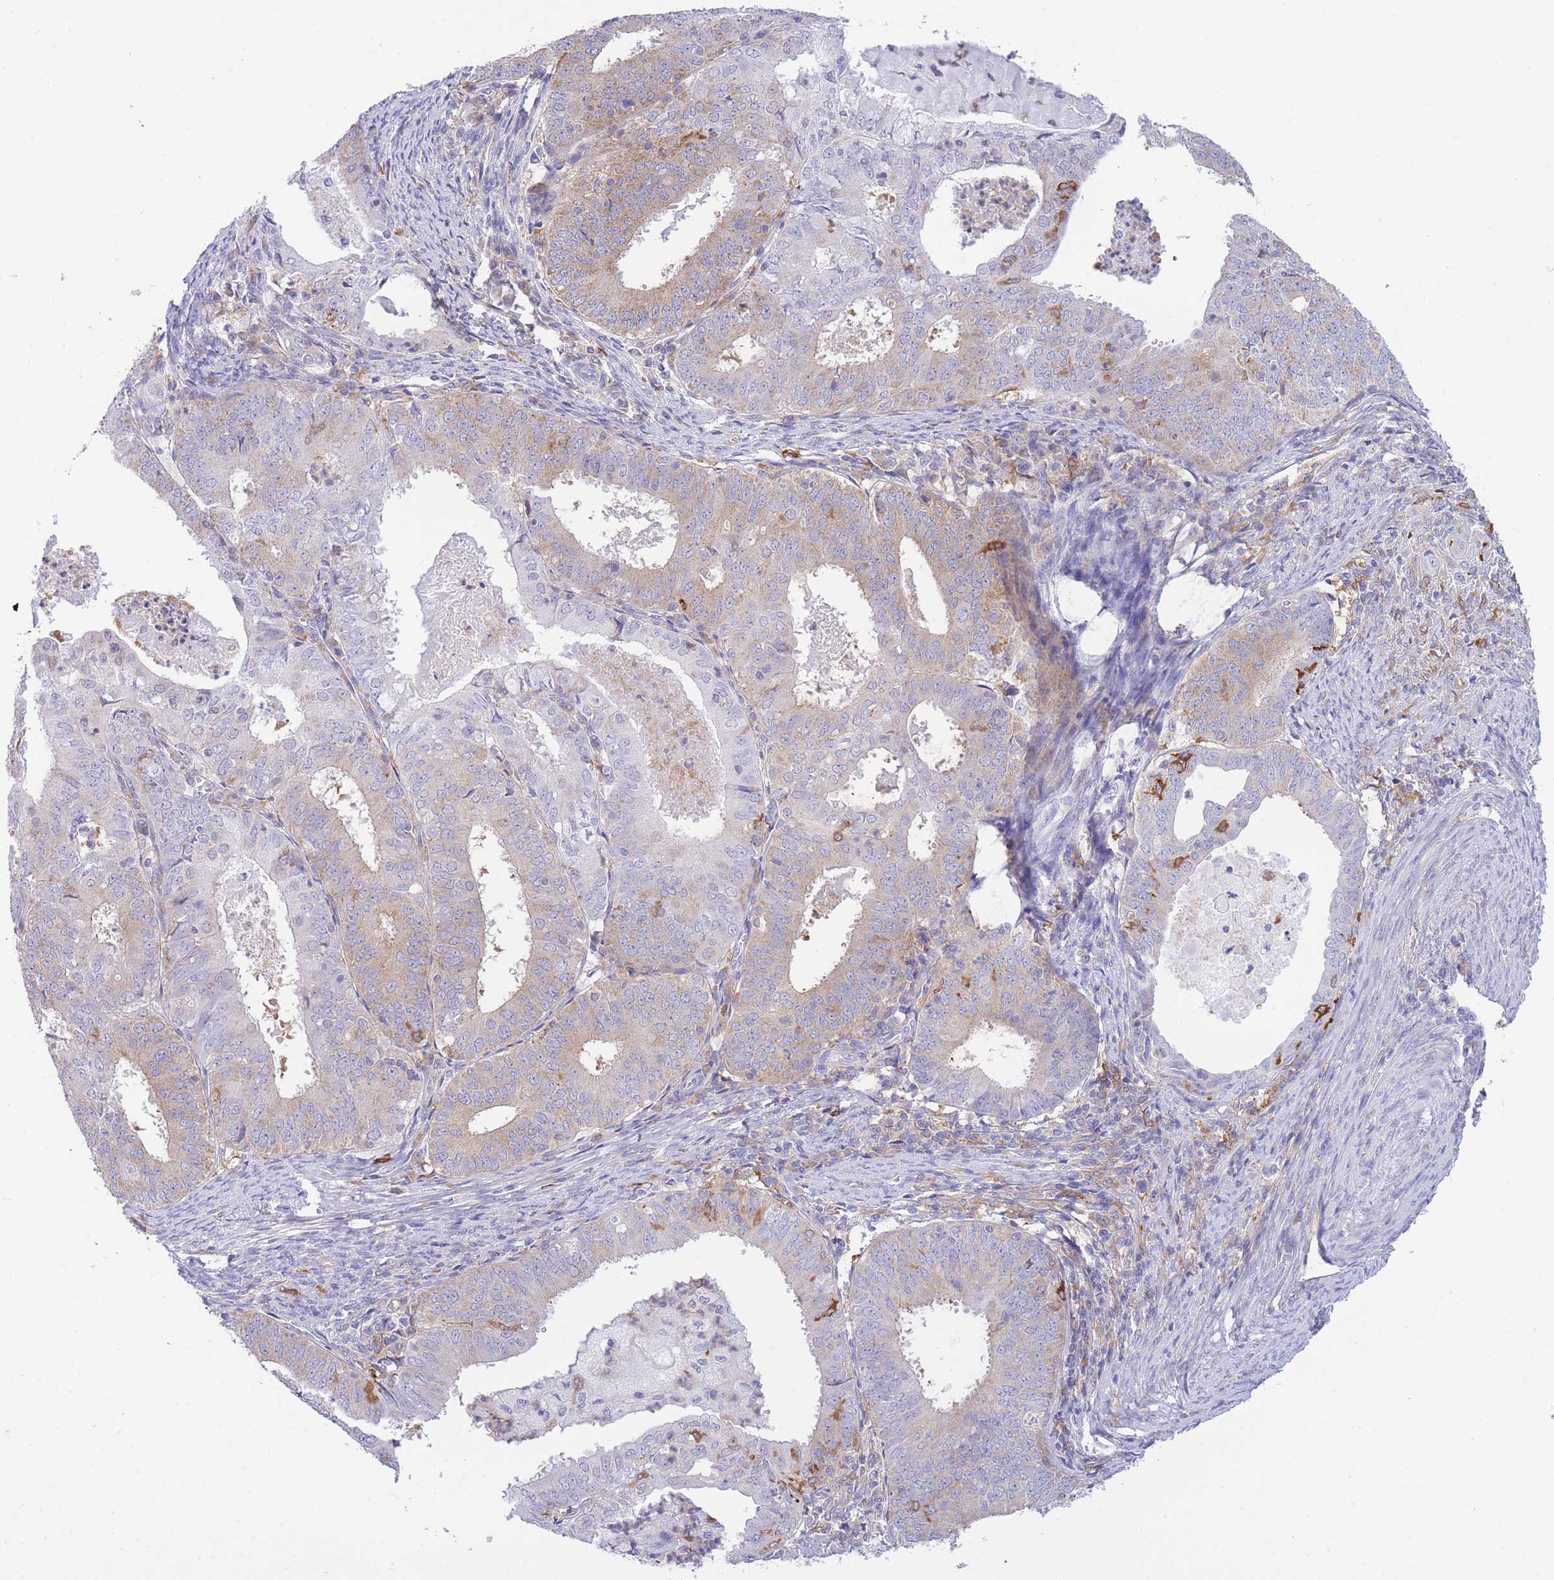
{"staining": {"intensity": "weak", "quantity": "<25%", "location": "cytoplasmic/membranous"}, "tissue": "endometrial cancer", "cell_type": "Tumor cells", "image_type": "cancer", "snomed": [{"axis": "morphology", "description": "Adenocarcinoma, NOS"}, {"axis": "topography", "description": "Endometrium"}], "caption": "Immunohistochemistry (IHC) of endometrial adenocarcinoma shows no staining in tumor cells.", "gene": "NAMPT", "patient": {"sex": "female", "age": 57}}